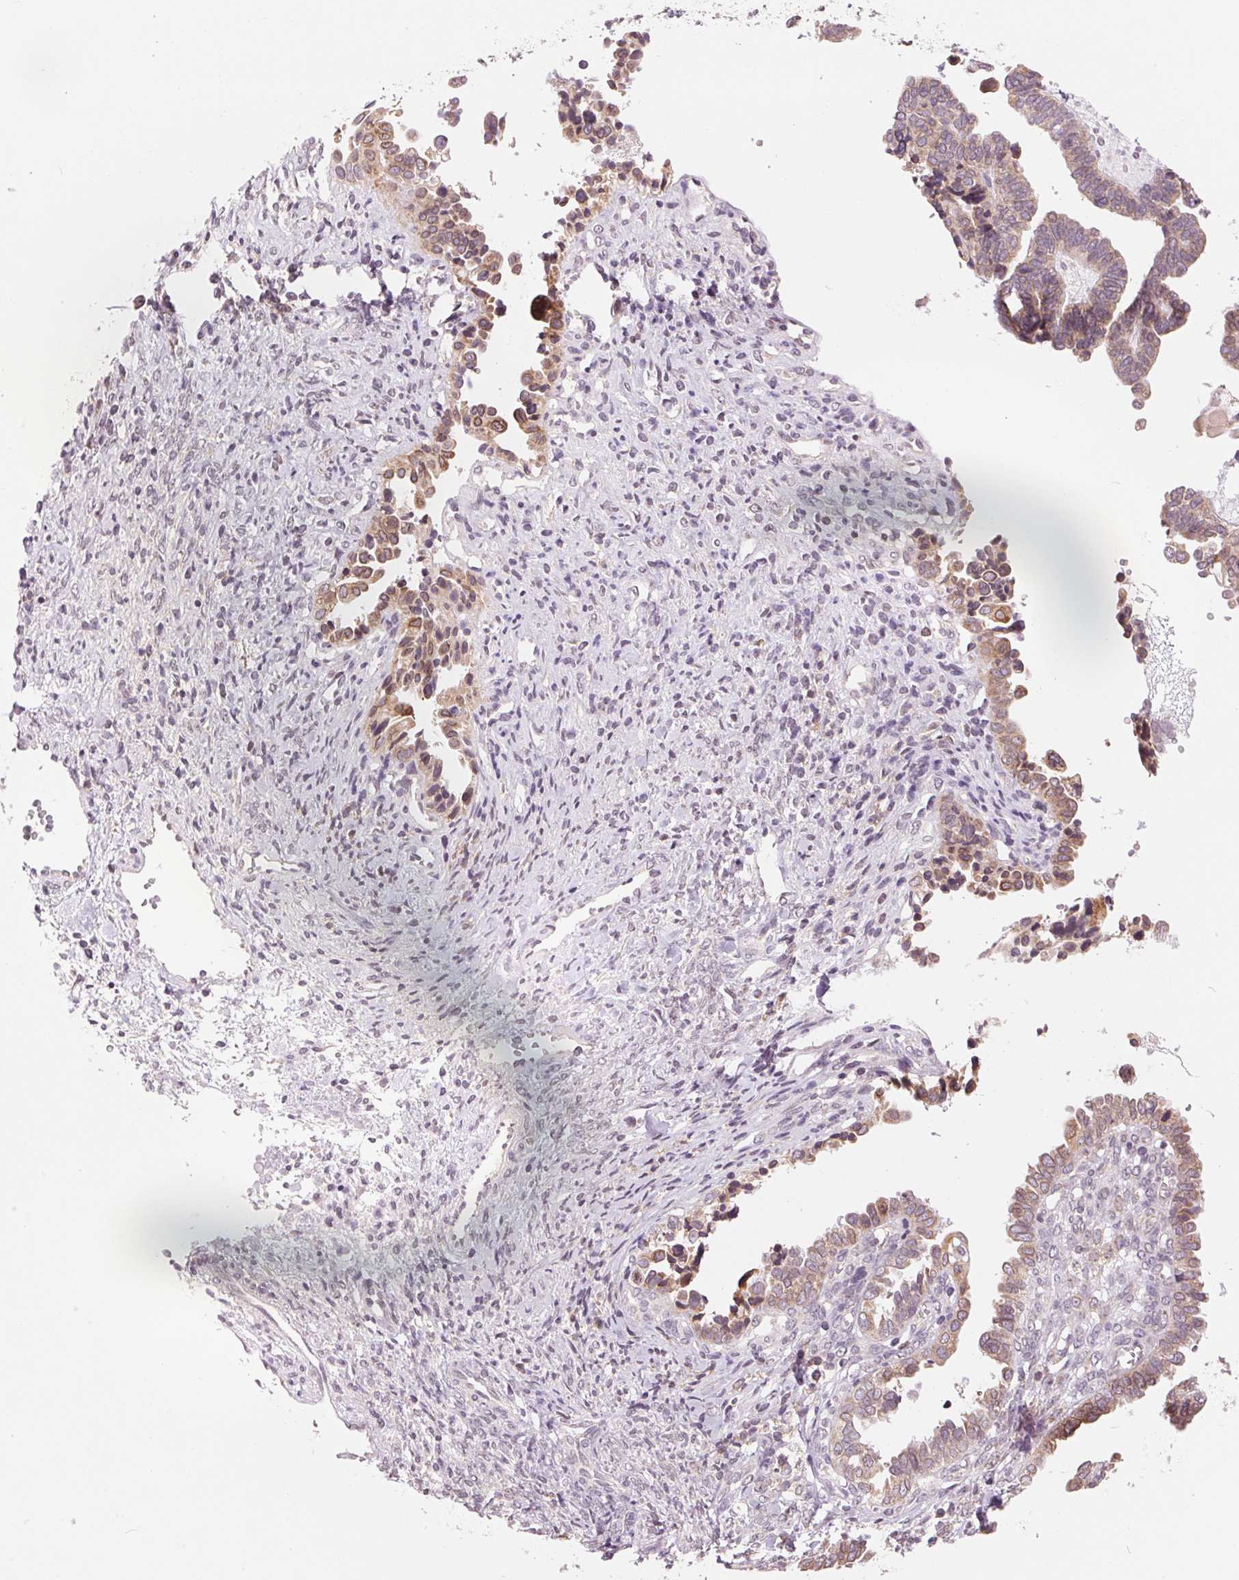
{"staining": {"intensity": "weak", "quantity": ">75%", "location": "cytoplasmic/membranous"}, "tissue": "ovarian cancer", "cell_type": "Tumor cells", "image_type": "cancer", "snomed": [{"axis": "morphology", "description": "Cystadenocarcinoma, serous, NOS"}, {"axis": "topography", "description": "Ovary"}], "caption": "IHC micrograph of ovarian cancer (serous cystadenocarcinoma) stained for a protein (brown), which displays low levels of weak cytoplasmic/membranous expression in approximately >75% of tumor cells.", "gene": "TECR", "patient": {"sex": "female", "age": 51}}